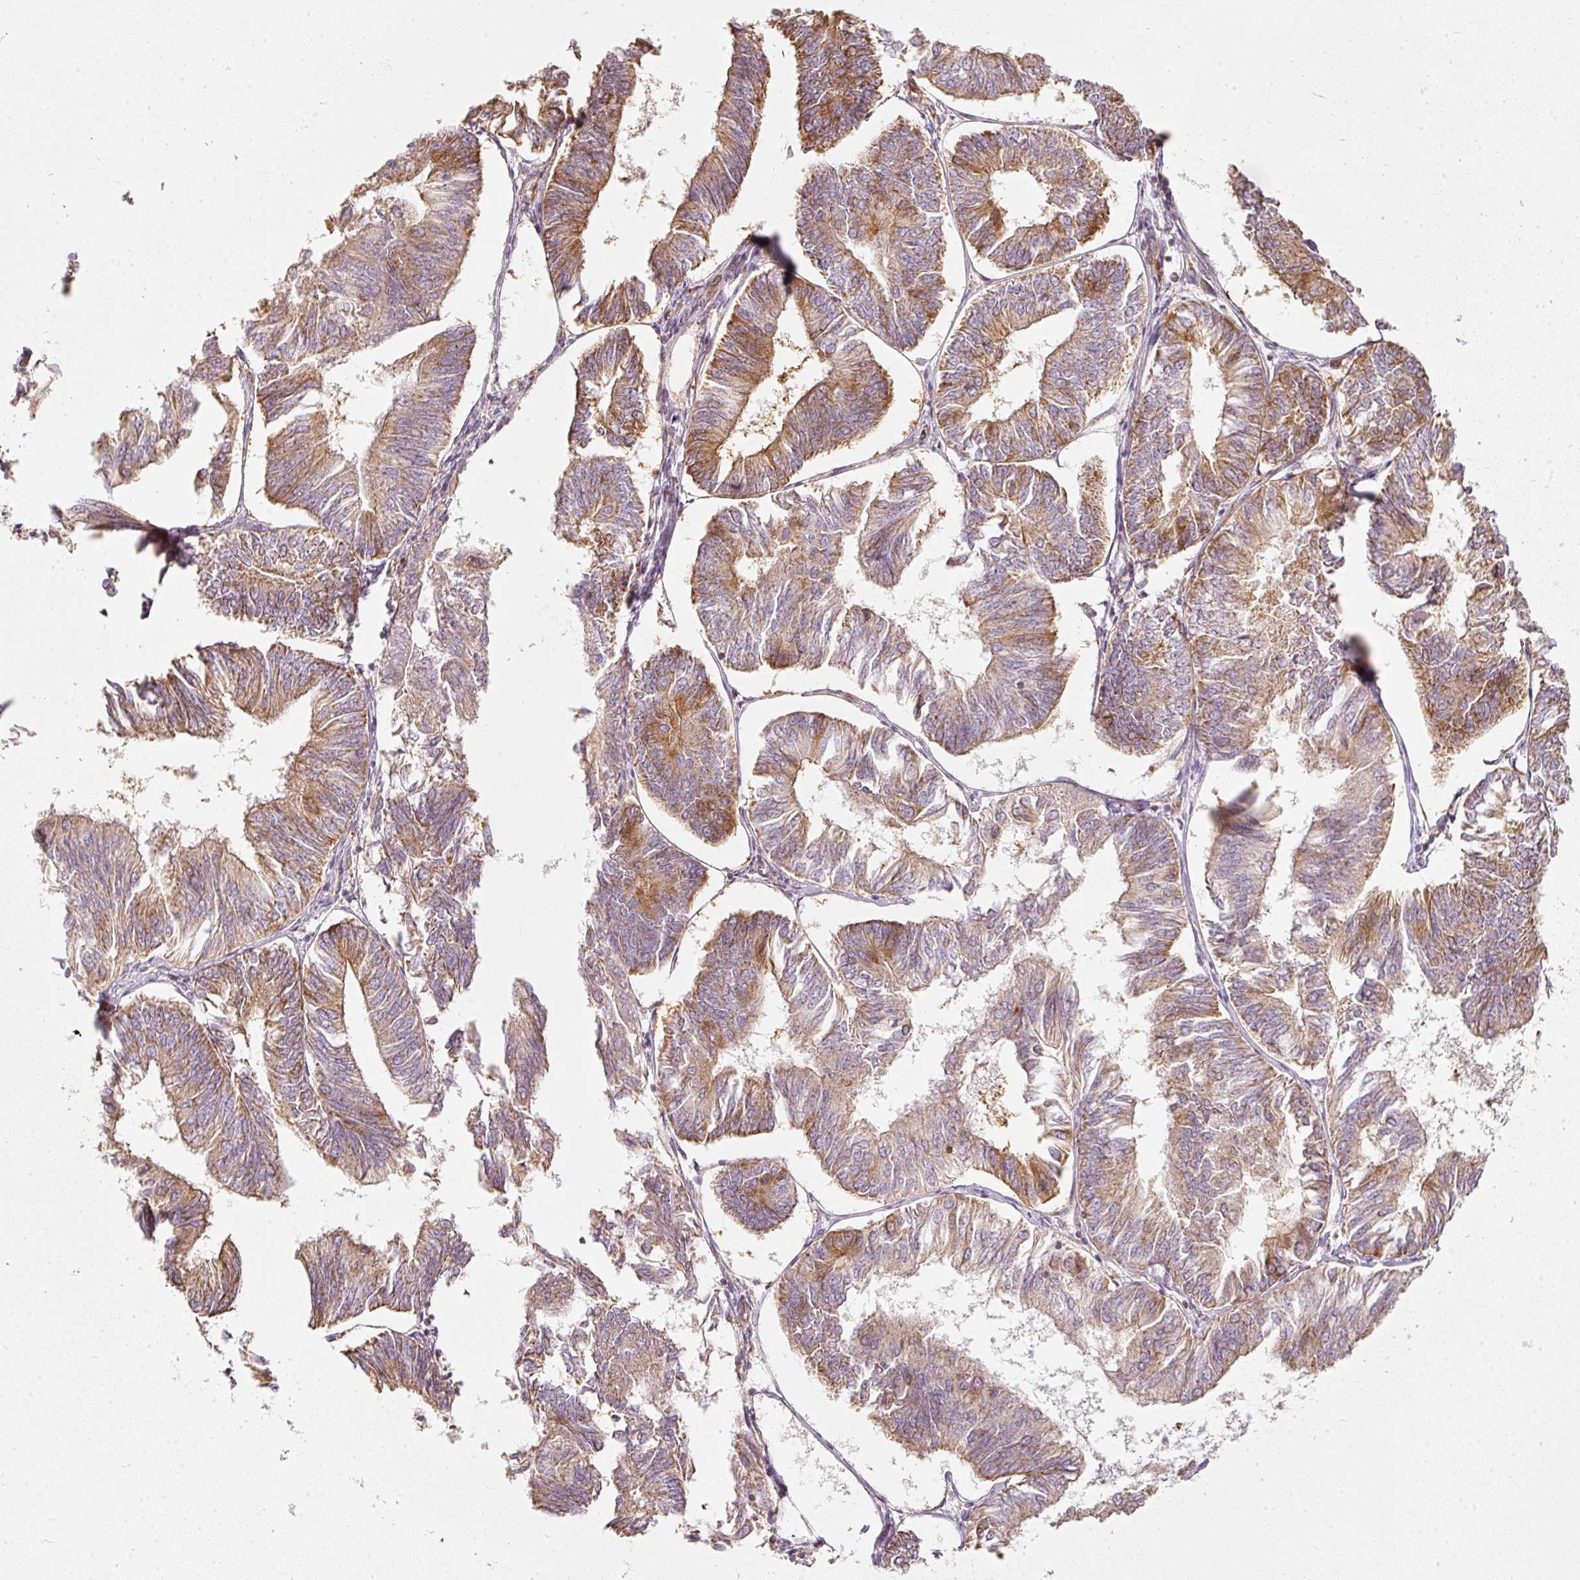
{"staining": {"intensity": "moderate", "quantity": ">75%", "location": "cytoplasmic/membranous,nuclear"}, "tissue": "endometrial cancer", "cell_type": "Tumor cells", "image_type": "cancer", "snomed": [{"axis": "morphology", "description": "Adenocarcinoma, NOS"}, {"axis": "topography", "description": "Endometrium"}], "caption": "Endometrial cancer stained with a brown dye shows moderate cytoplasmic/membranous and nuclear positive positivity in about >75% of tumor cells.", "gene": "DUT", "patient": {"sex": "female", "age": 58}}